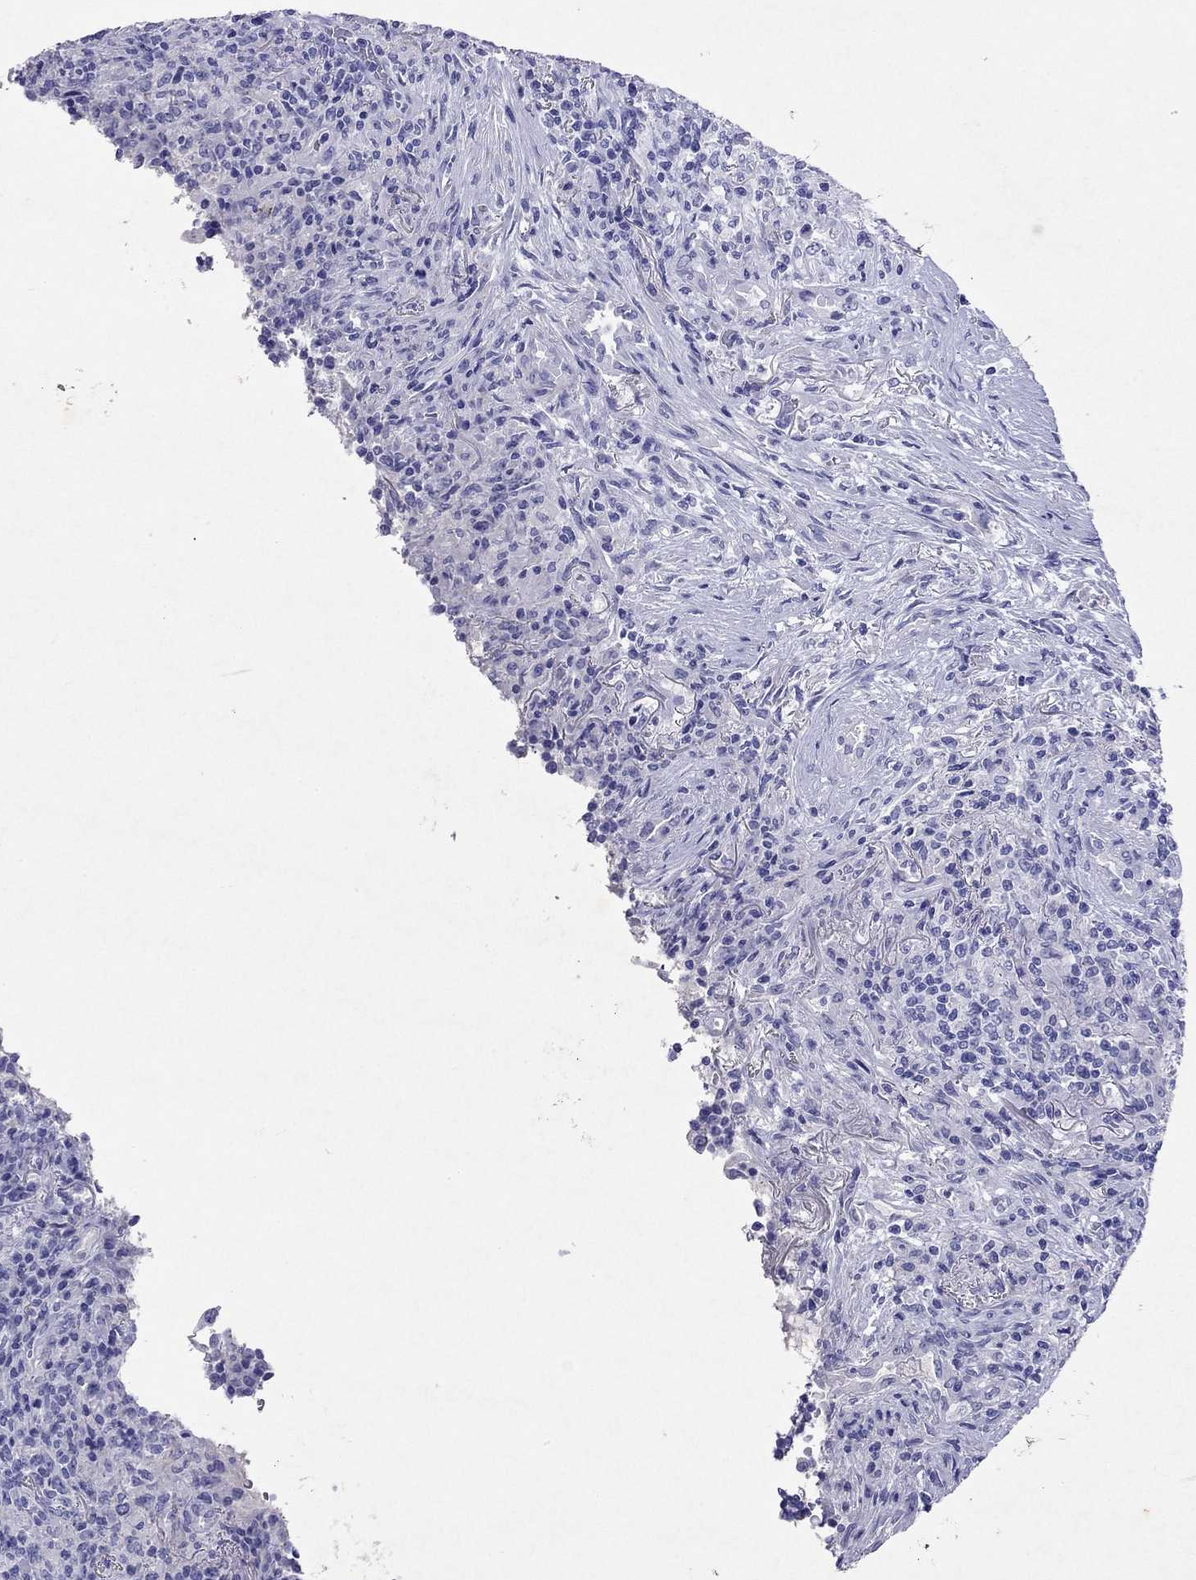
{"staining": {"intensity": "negative", "quantity": "none", "location": "none"}, "tissue": "lymphoma", "cell_type": "Tumor cells", "image_type": "cancer", "snomed": [{"axis": "morphology", "description": "Malignant lymphoma, non-Hodgkin's type, High grade"}, {"axis": "topography", "description": "Lung"}], "caption": "Tumor cells show no significant expression in high-grade malignant lymphoma, non-Hodgkin's type.", "gene": "ARMC12", "patient": {"sex": "male", "age": 79}}